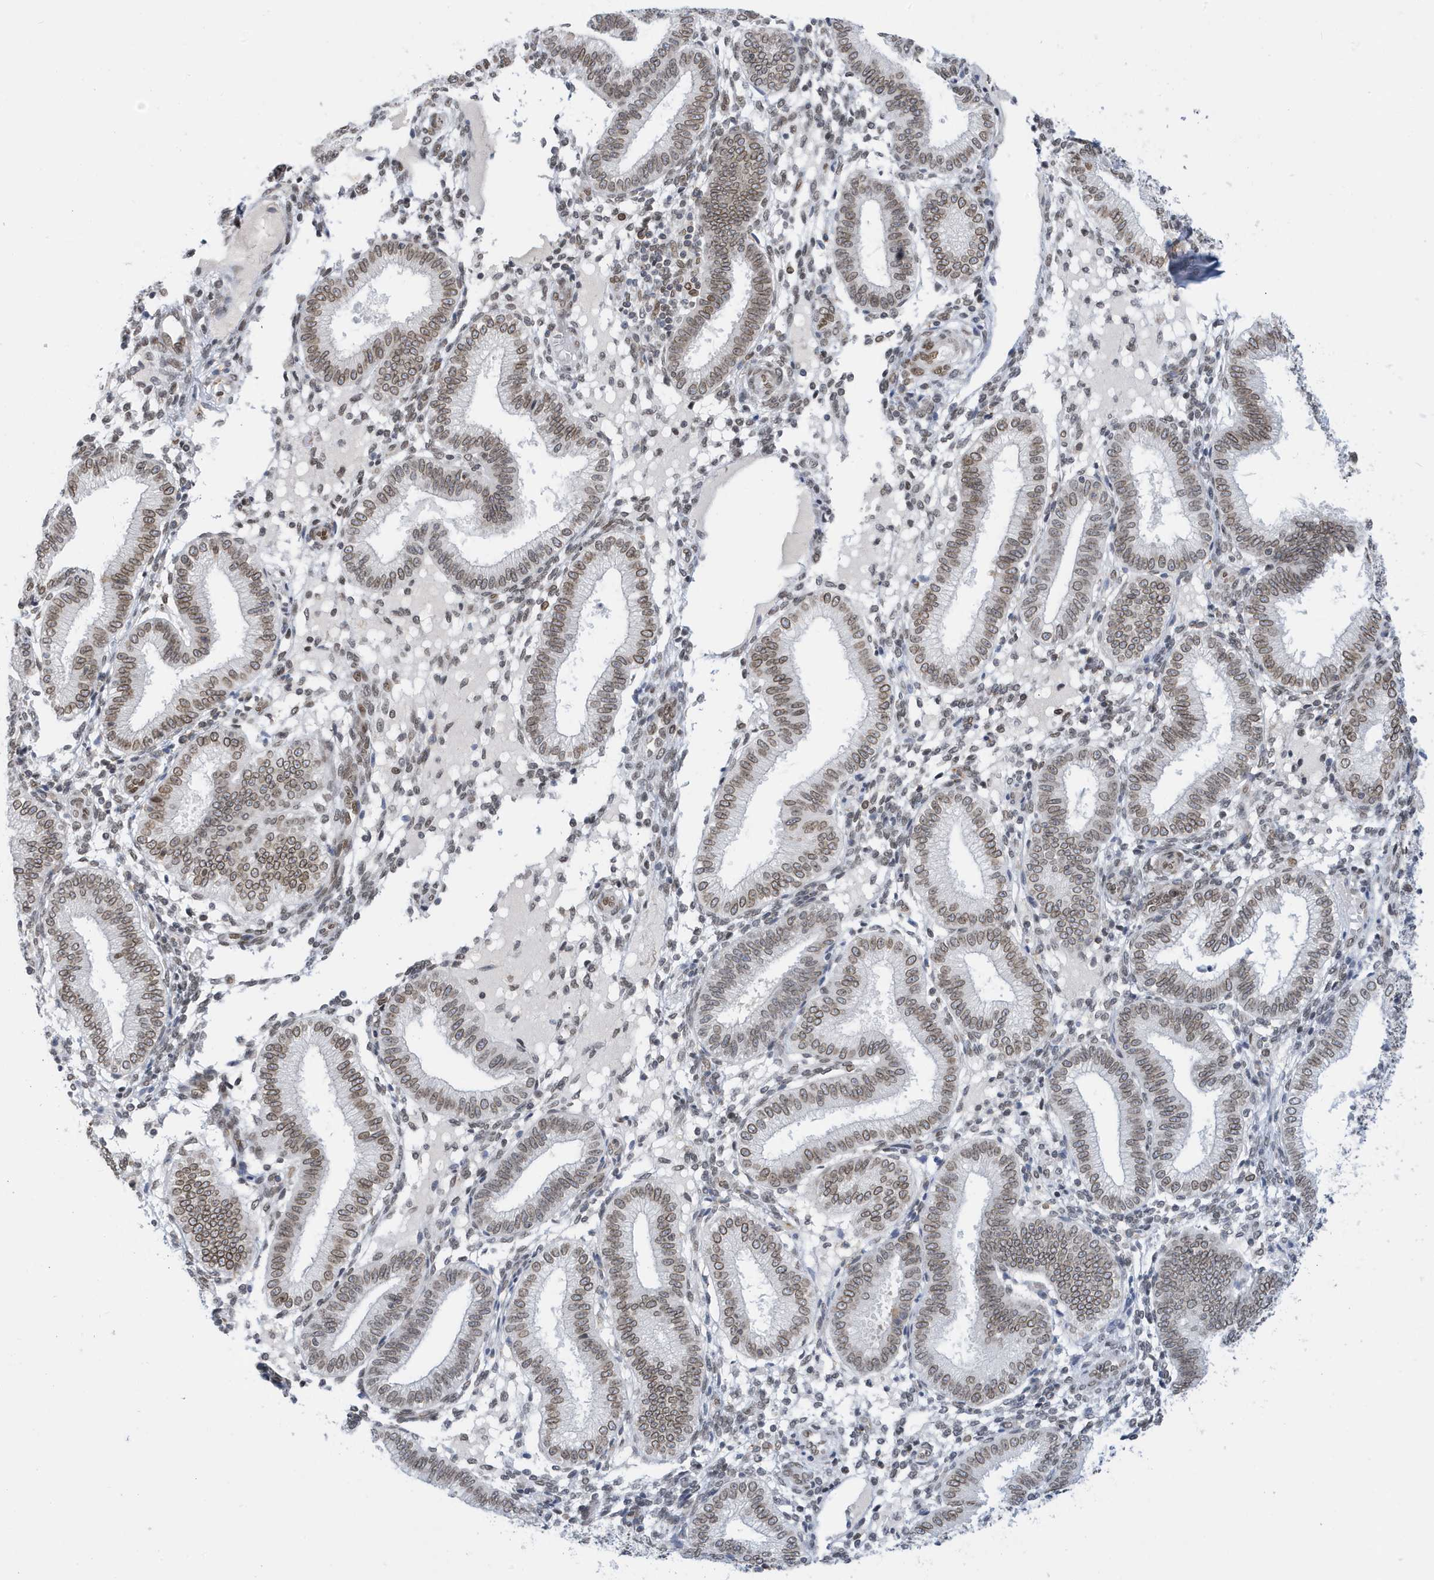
{"staining": {"intensity": "moderate", "quantity": "25%-75%", "location": "nuclear"}, "tissue": "endometrium", "cell_type": "Cells in endometrial stroma", "image_type": "normal", "snomed": [{"axis": "morphology", "description": "Normal tissue, NOS"}, {"axis": "topography", "description": "Endometrium"}], "caption": "IHC photomicrograph of unremarkable human endometrium stained for a protein (brown), which shows medium levels of moderate nuclear staining in about 25%-75% of cells in endometrial stroma.", "gene": "PCYT1A", "patient": {"sex": "female", "age": 39}}